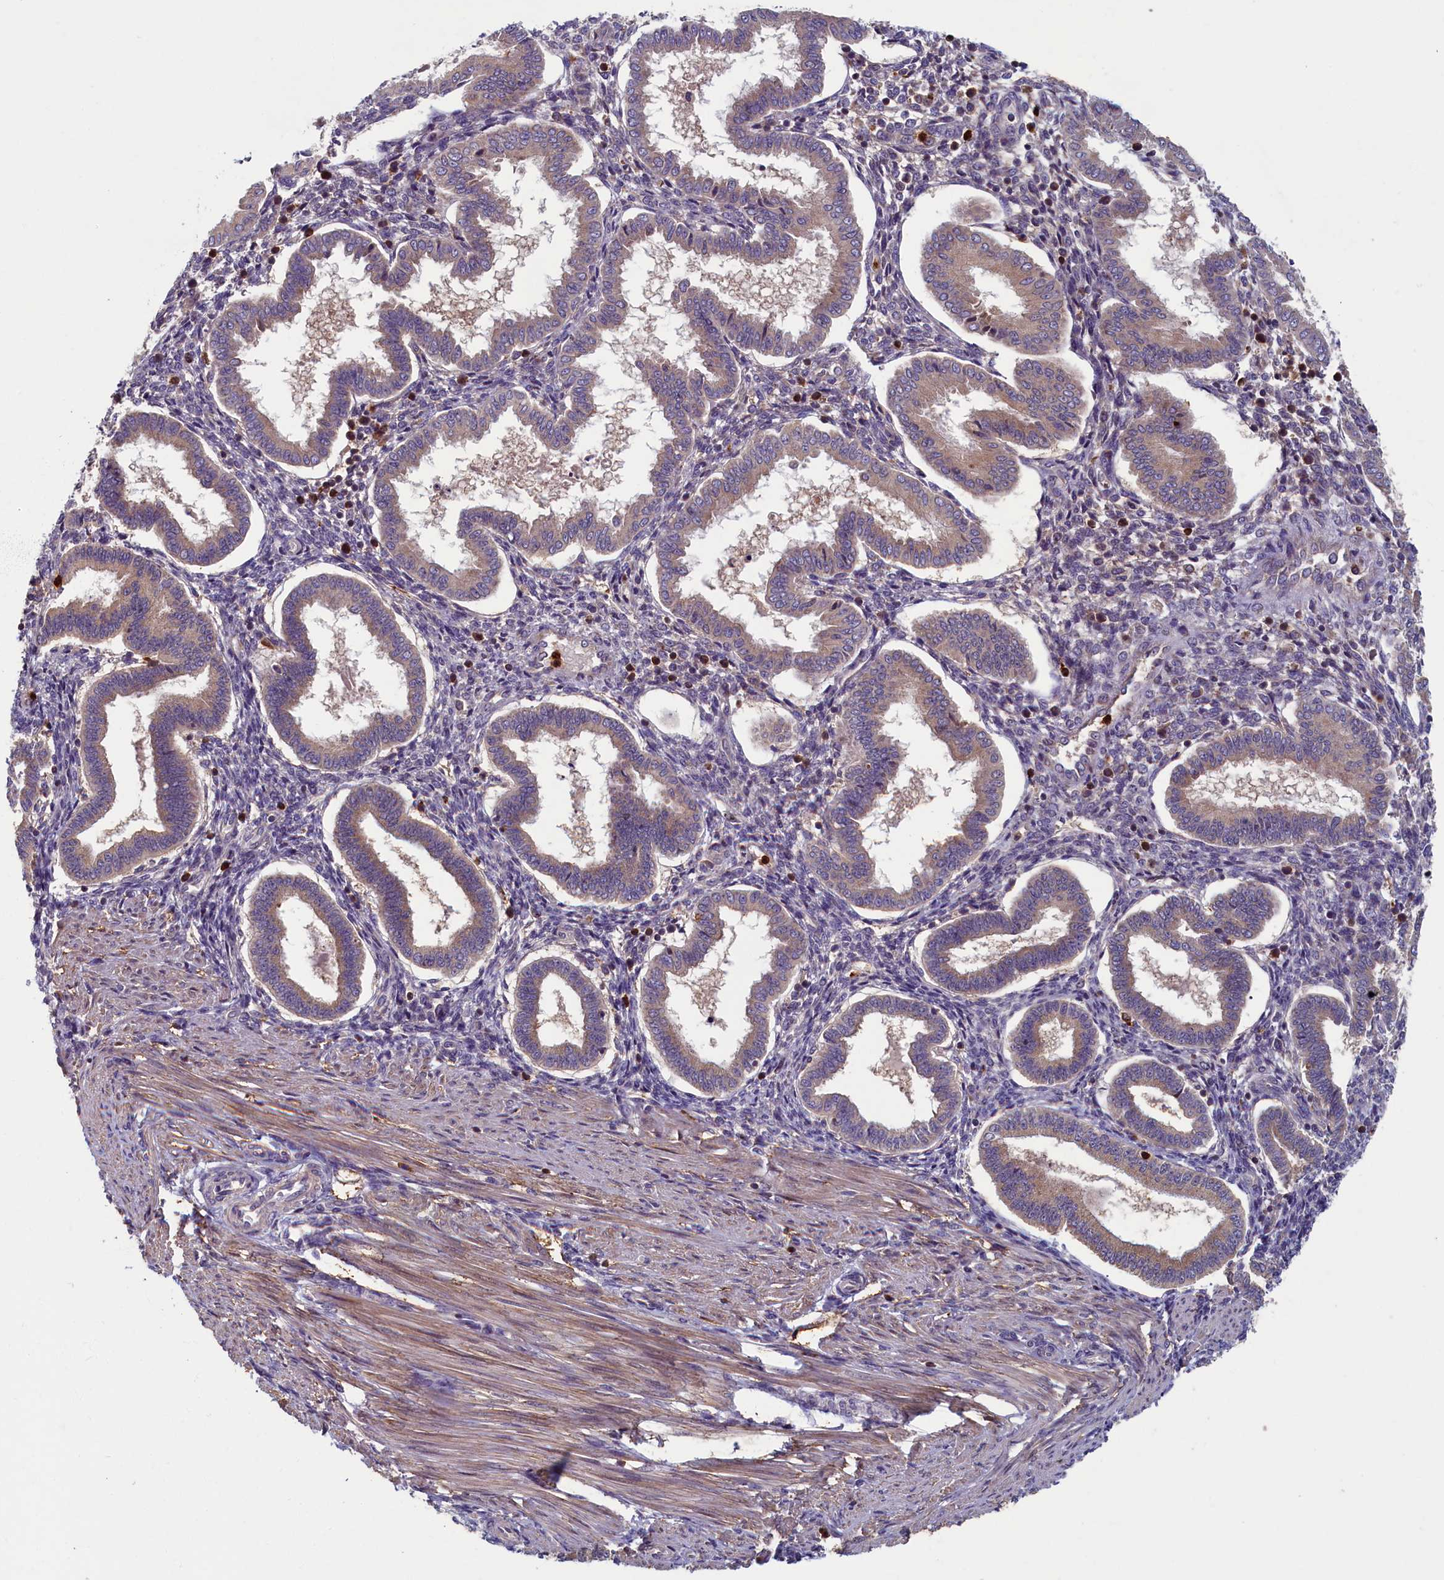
{"staining": {"intensity": "moderate", "quantity": "<25%", "location": "cytoplasmic/membranous"}, "tissue": "endometrium", "cell_type": "Cells in endometrial stroma", "image_type": "normal", "snomed": [{"axis": "morphology", "description": "Normal tissue, NOS"}, {"axis": "topography", "description": "Endometrium"}], "caption": "Approximately <25% of cells in endometrial stroma in unremarkable human endometrium reveal moderate cytoplasmic/membranous protein expression as visualized by brown immunohistochemical staining.", "gene": "TNK2", "patient": {"sex": "female", "age": 24}}